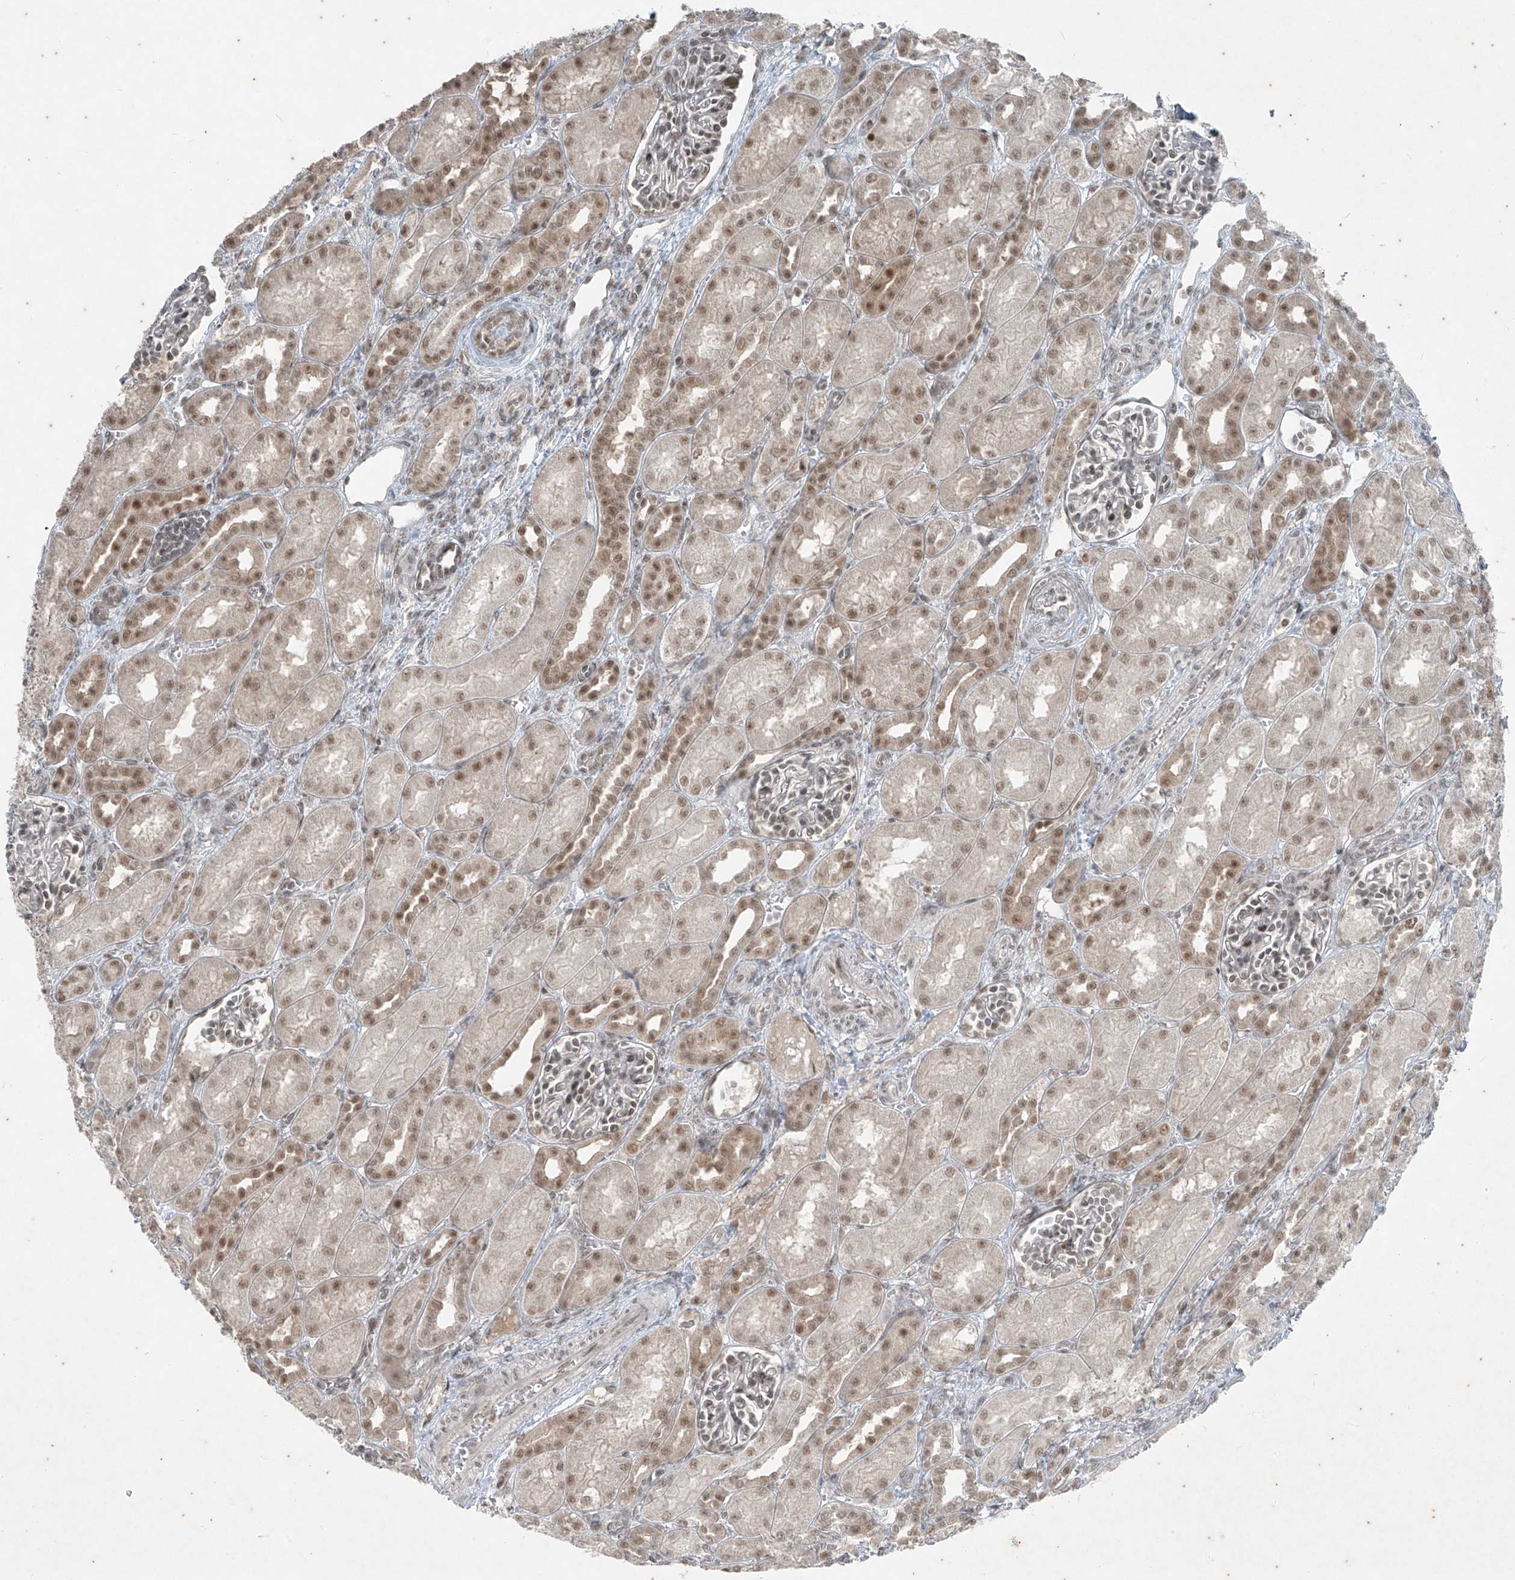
{"staining": {"intensity": "weak", "quantity": "25%-75%", "location": "nuclear"}, "tissue": "kidney", "cell_type": "Cells in glomeruli", "image_type": "normal", "snomed": [{"axis": "morphology", "description": "Normal tissue, NOS"}, {"axis": "morphology", "description": "Neoplasm, malignant, NOS"}, {"axis": "topography", "description": "Kidney"}], "caption": "An immunohistochemistry (IHC) histopathology image of benign tissue is shown. Protein staining in brown highlights weak nuclear positivity in kidney within cells in glomeruli.", "gene": "ZNF354B", "patient": {"sex": "female", "age": 1}}